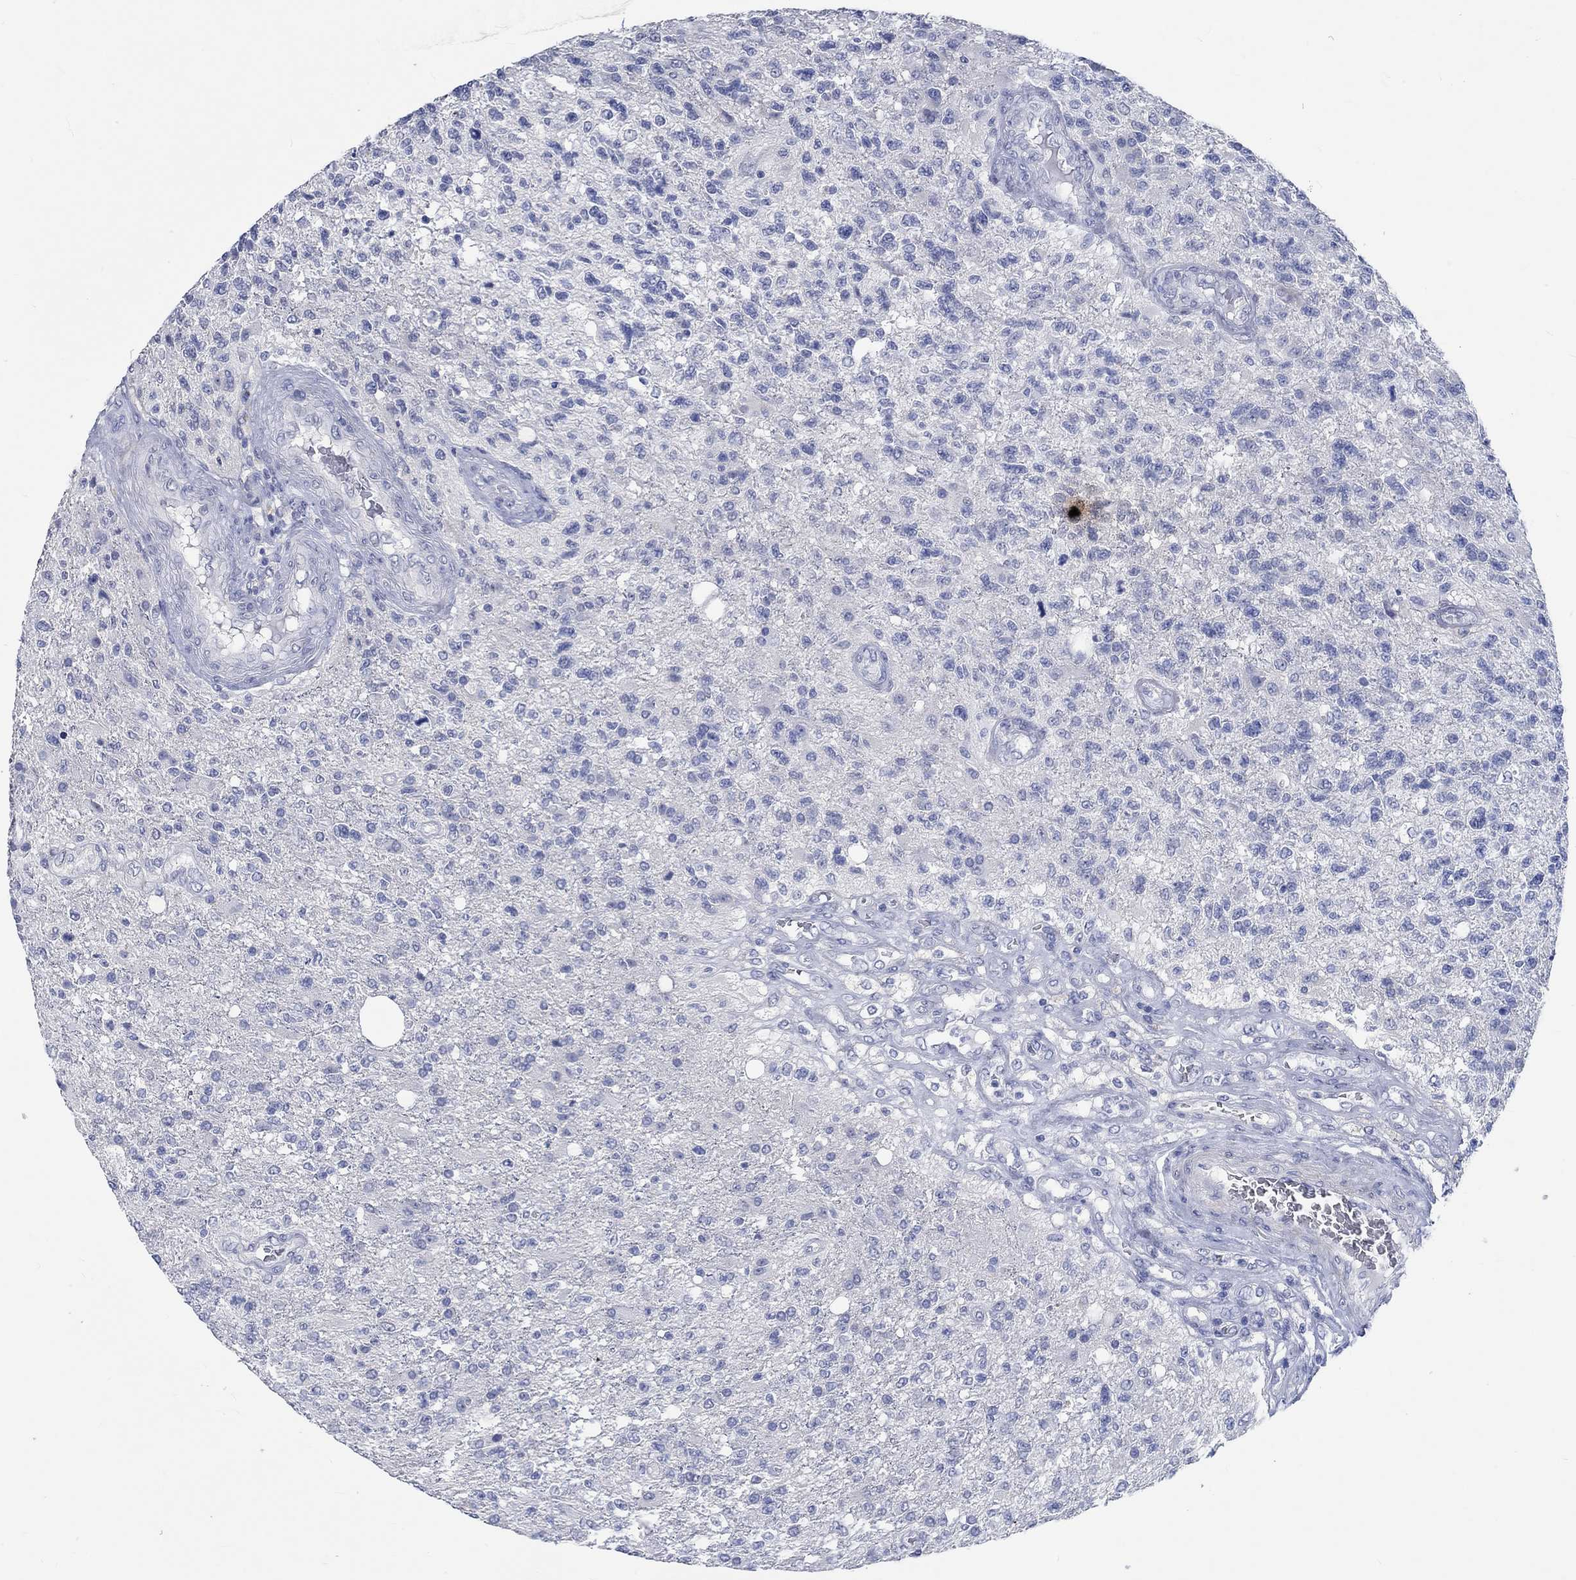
{"staining": {"intensity": "negative", "quantity": "none", "location": "none"}, "tissue": "glioma", "cell_type": "Tumor cells", "image_type": "cancer", "snomed": [{"axis": "morphology", "description": "Glioma, malignant, High grade"}, {"axis": "topography", "description": "Brain"}], "caption": "Tumor cells are negative for protein expression in human glioma.", "gene": "C4orf47", "patient": {"sex": "male", "age": 56}}